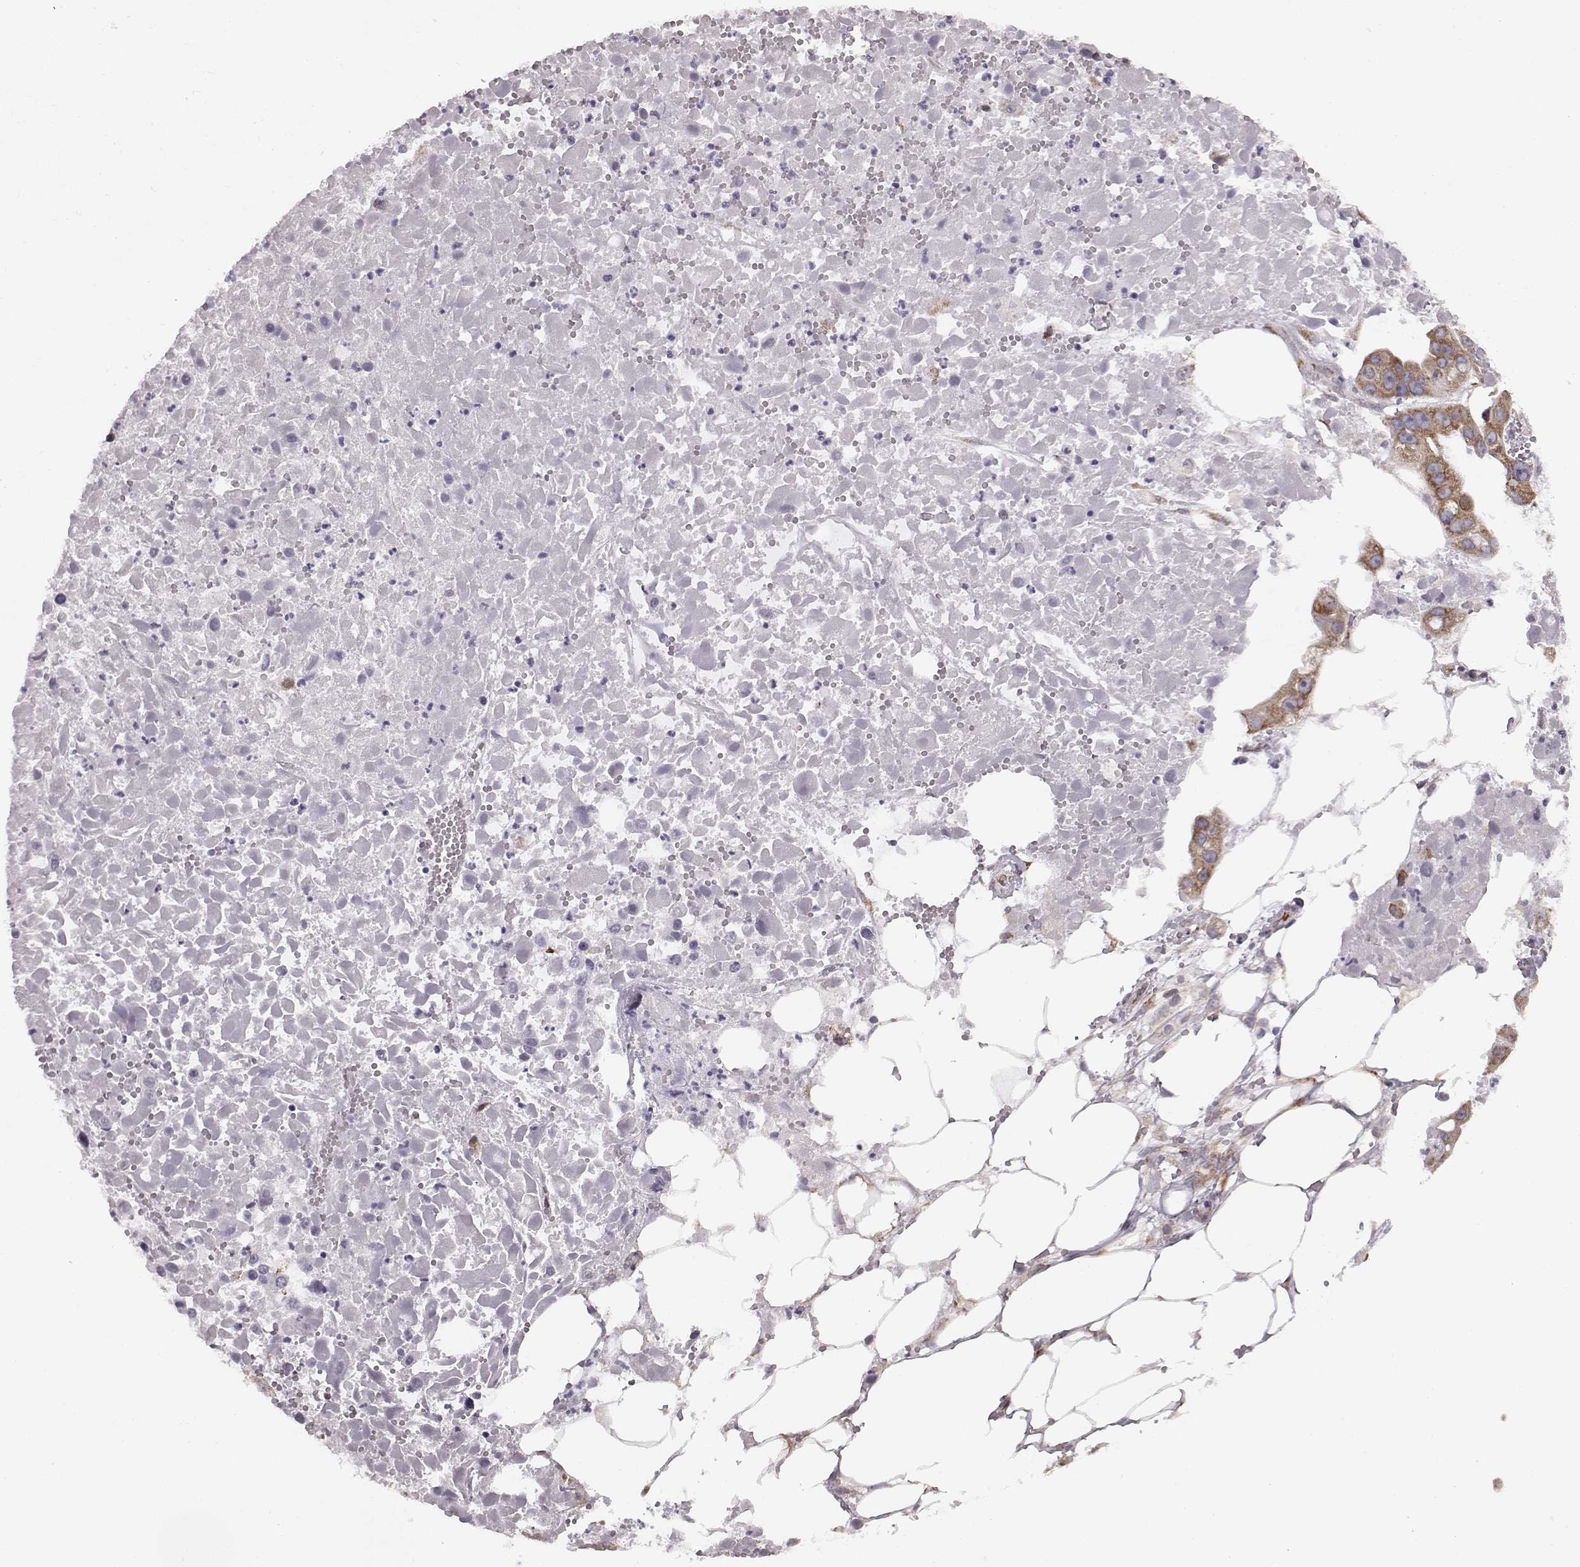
{"staining": {"intensity": "strong", "quantity": "<25%", "location": "cytoplasmic/membranous"}, "tissue": "ovarian cancer", "cell_type": "Tumor cells", "image_type": "cancer", "snomed": [{"axis": "morphology", "description": "Cystadenocarcinoma, serous, NOS"}, {"axis": "topography", "description": "Ovary"}], "caption": "Immunohistochemistry (DAB) staining of human serous cystadenocarcinoma (ovarian) demonstrates strong cytoplasmic/membranous protein positivity in about <25% of tumor cells.", "gene": "TMEM14A", "patient": {"sex": "female", "age": 56}}